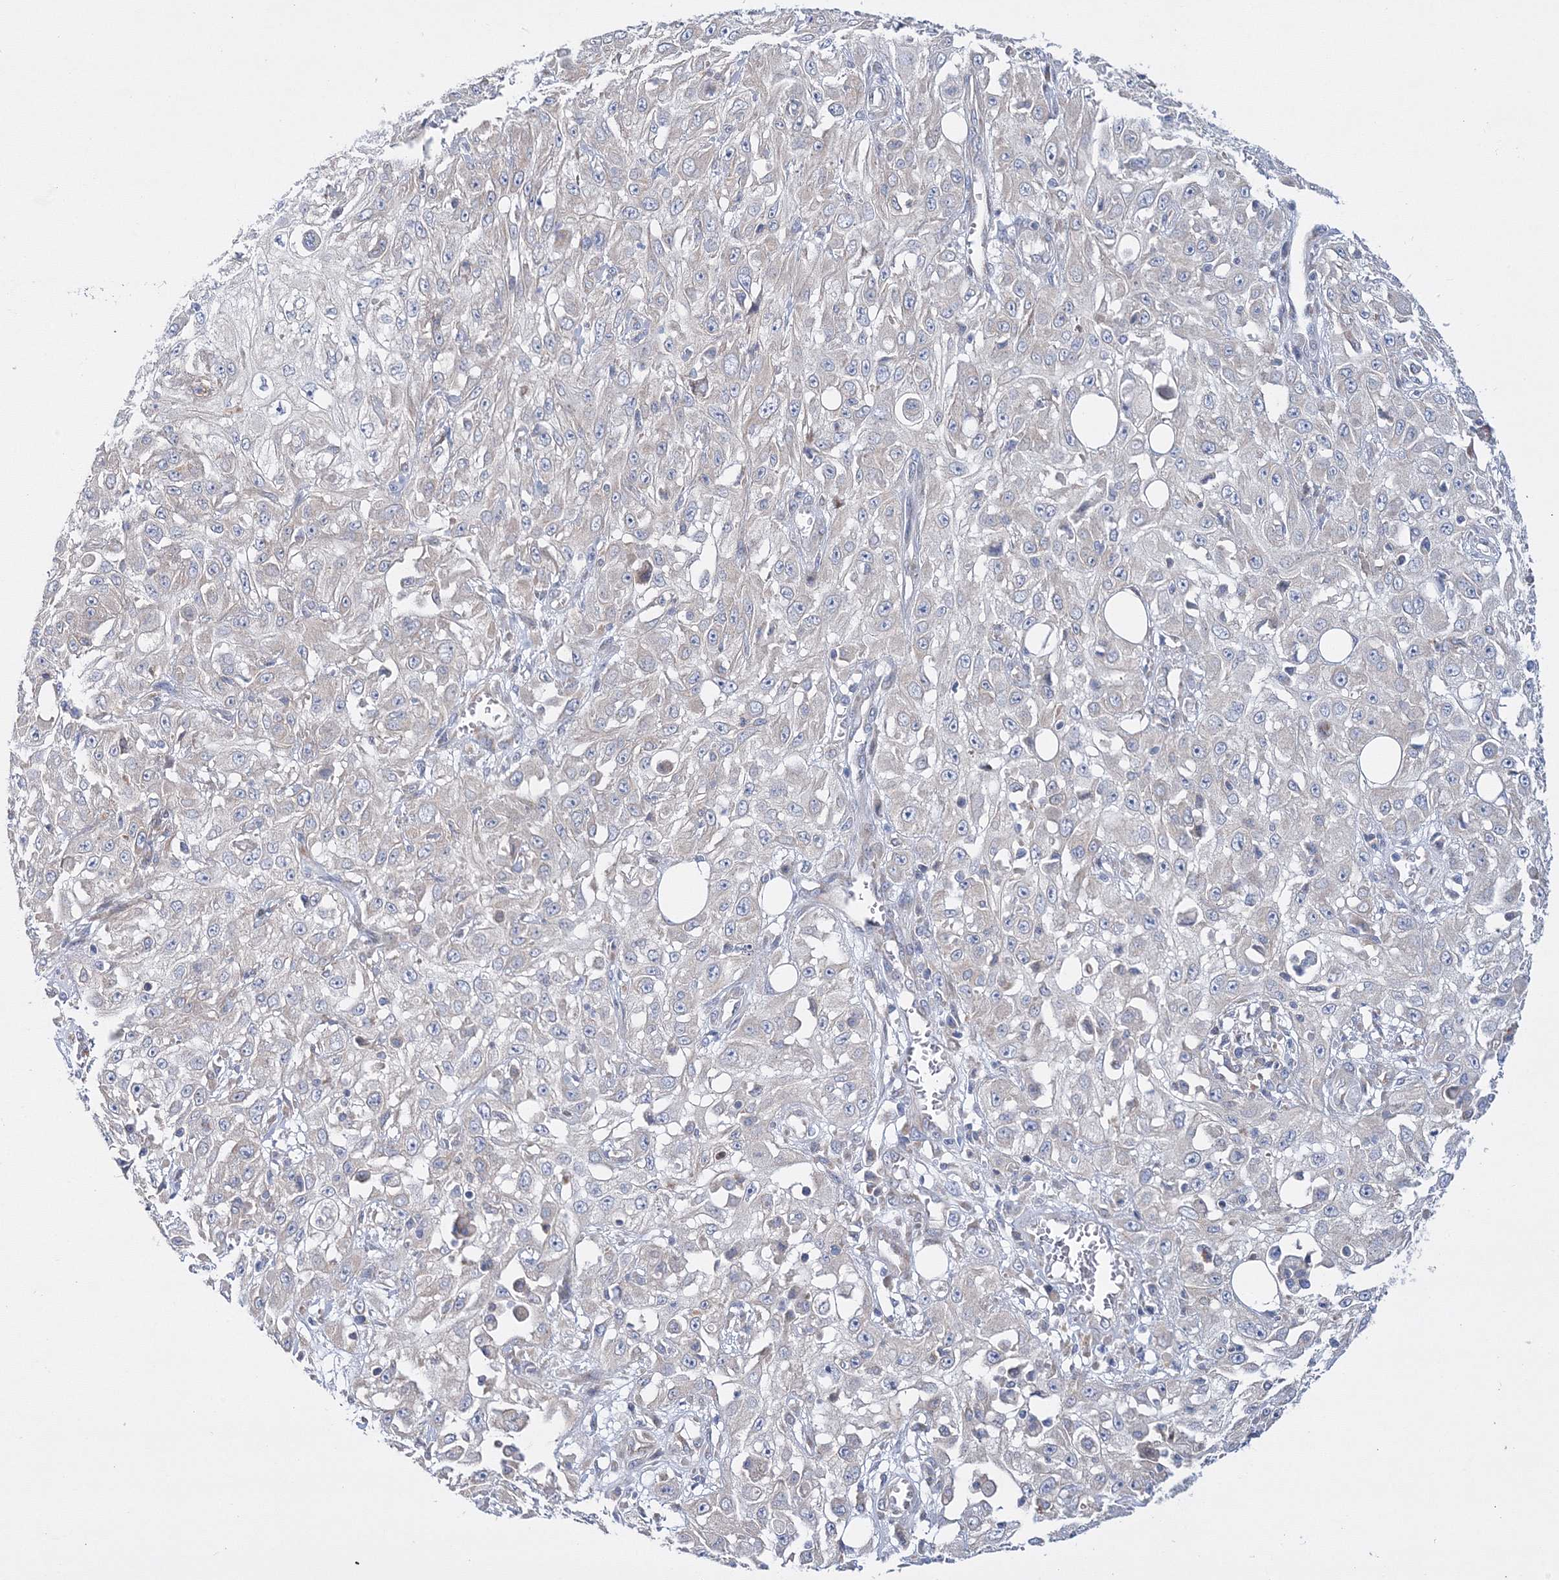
{"staining": {"intensity": "negative", "quantity": "none", "location": "none"}, "tissue": "skin cancer", "cell_type": "Tumor cells", "image_type": "cancer", "snomed": [{"axis": "morphology", "description": "Squamous cell carcinoma, NOS"}, {"axis": "morphology", "description": "Squamous cell carcinoma, metastatic, NOS"}, {"axis": "topography", "description": "Skin"}, {"axis": "topography", "description": "Lymph node"}], "caption": "Immunohistochemistry histopathology image of human skin cancer (squamous cell carcinoma) stained for a protein (brown), which demonstrates no expression in tumor cells. Brightfield microscopy of immunohistochemistry (IHC) stained with DAB (brown) and hematoxylin (blue), captured at high magnification.", "gene": "ARHGAP32", "patient": {"sex": "male", "age": 75}}